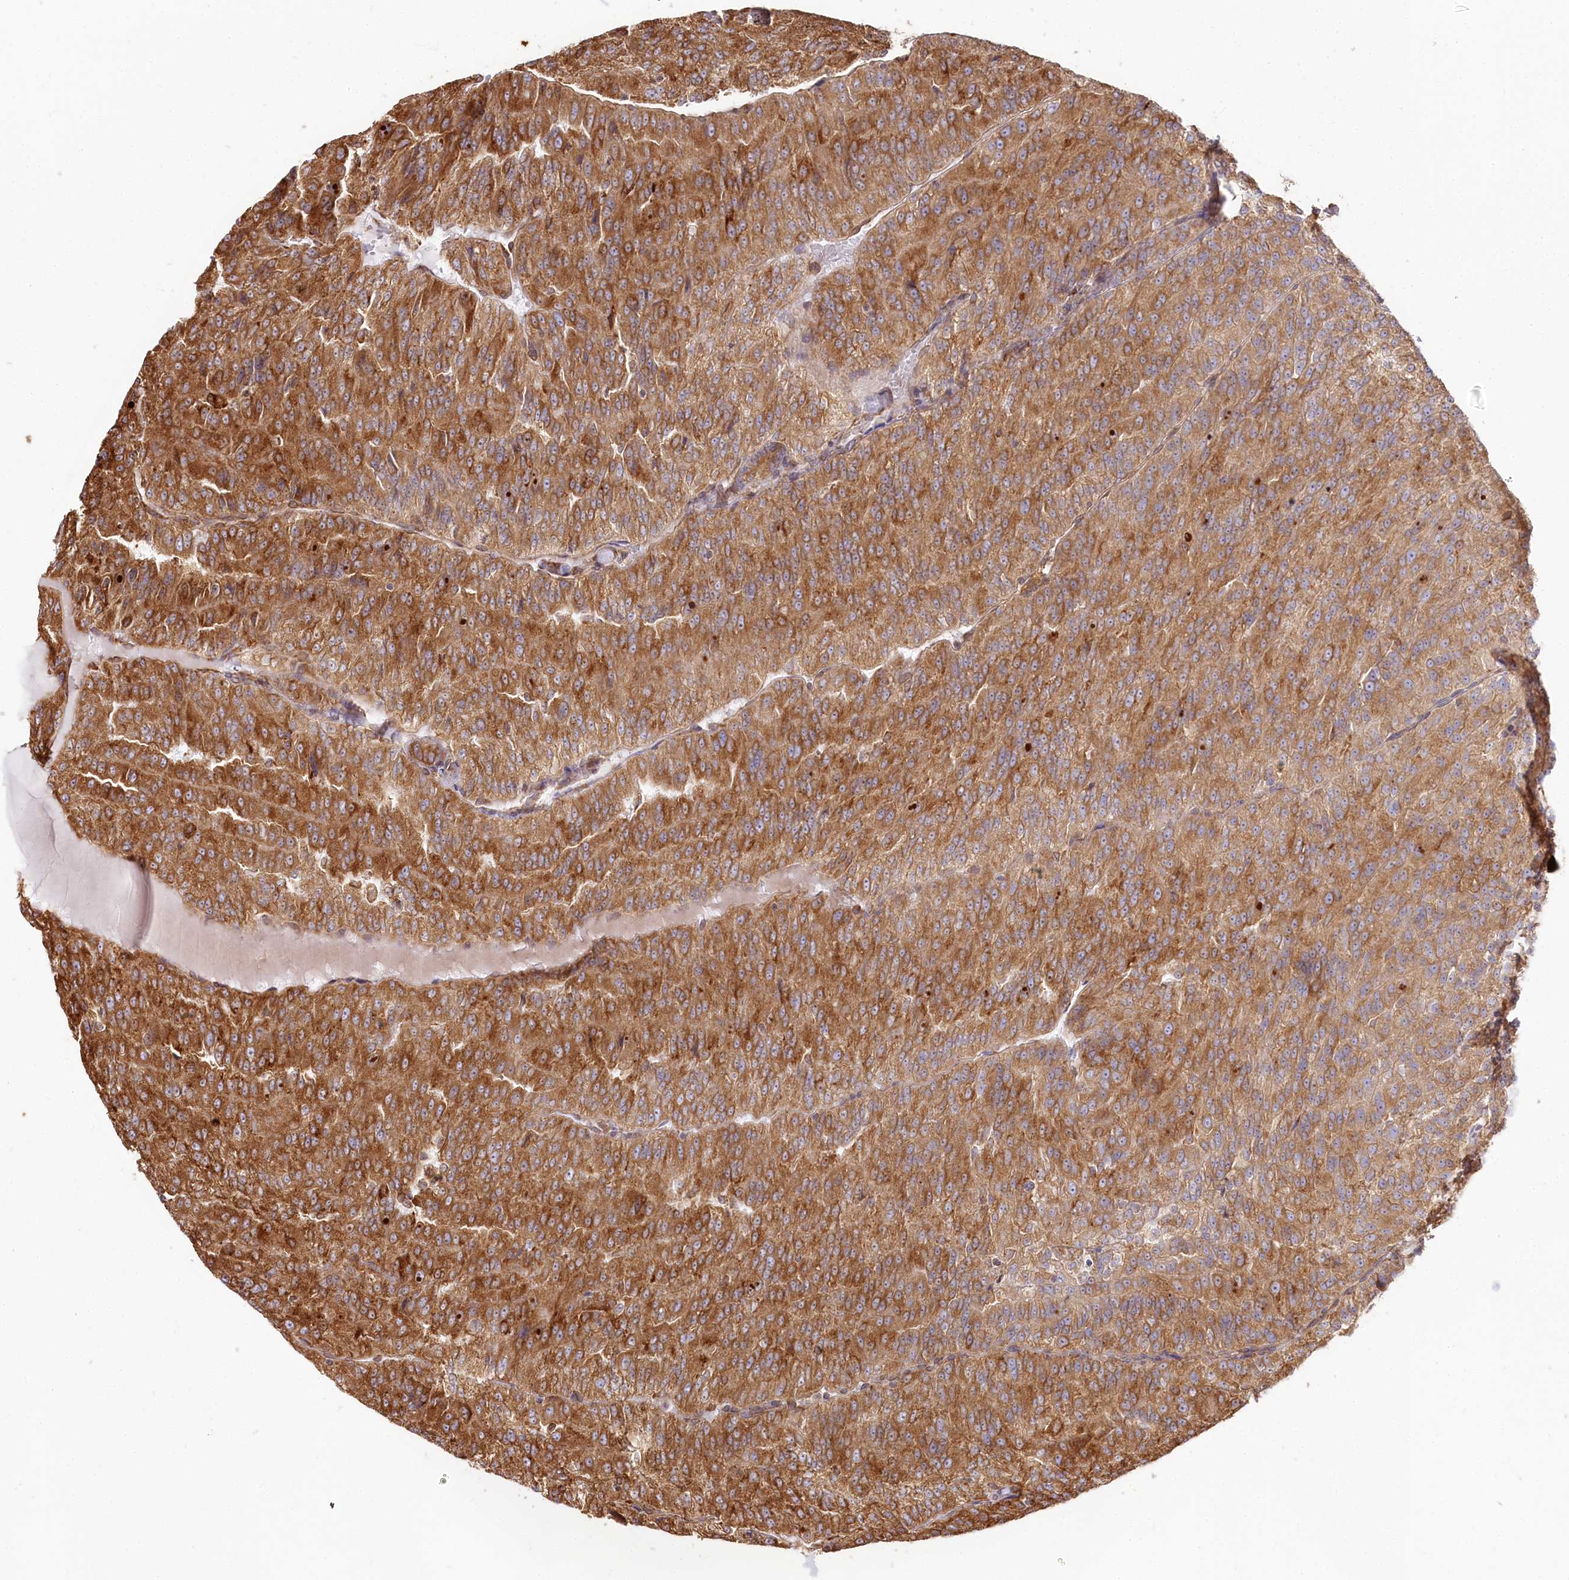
{"staining": {"intensity": "strong", "quantity": ">75%", "location": "cytoplasmic/membranous"}, "tissue": "renal cancer", "cell_type": "Tumor cells", "image_type": "cancer", "snomed": [{"axis": "morphology", "description": "Adenocarcinoma, NOS"}, {"axis": "topography", "description": "Kidney"}], "caption": "Renal cancer stained for a protein (brown) demonstrates strong cytoplasmic/membranous positive expression in about >75% of tumor cells.", "gene": "CNPY2", "patient": {"sex": "female", "age": 63}}